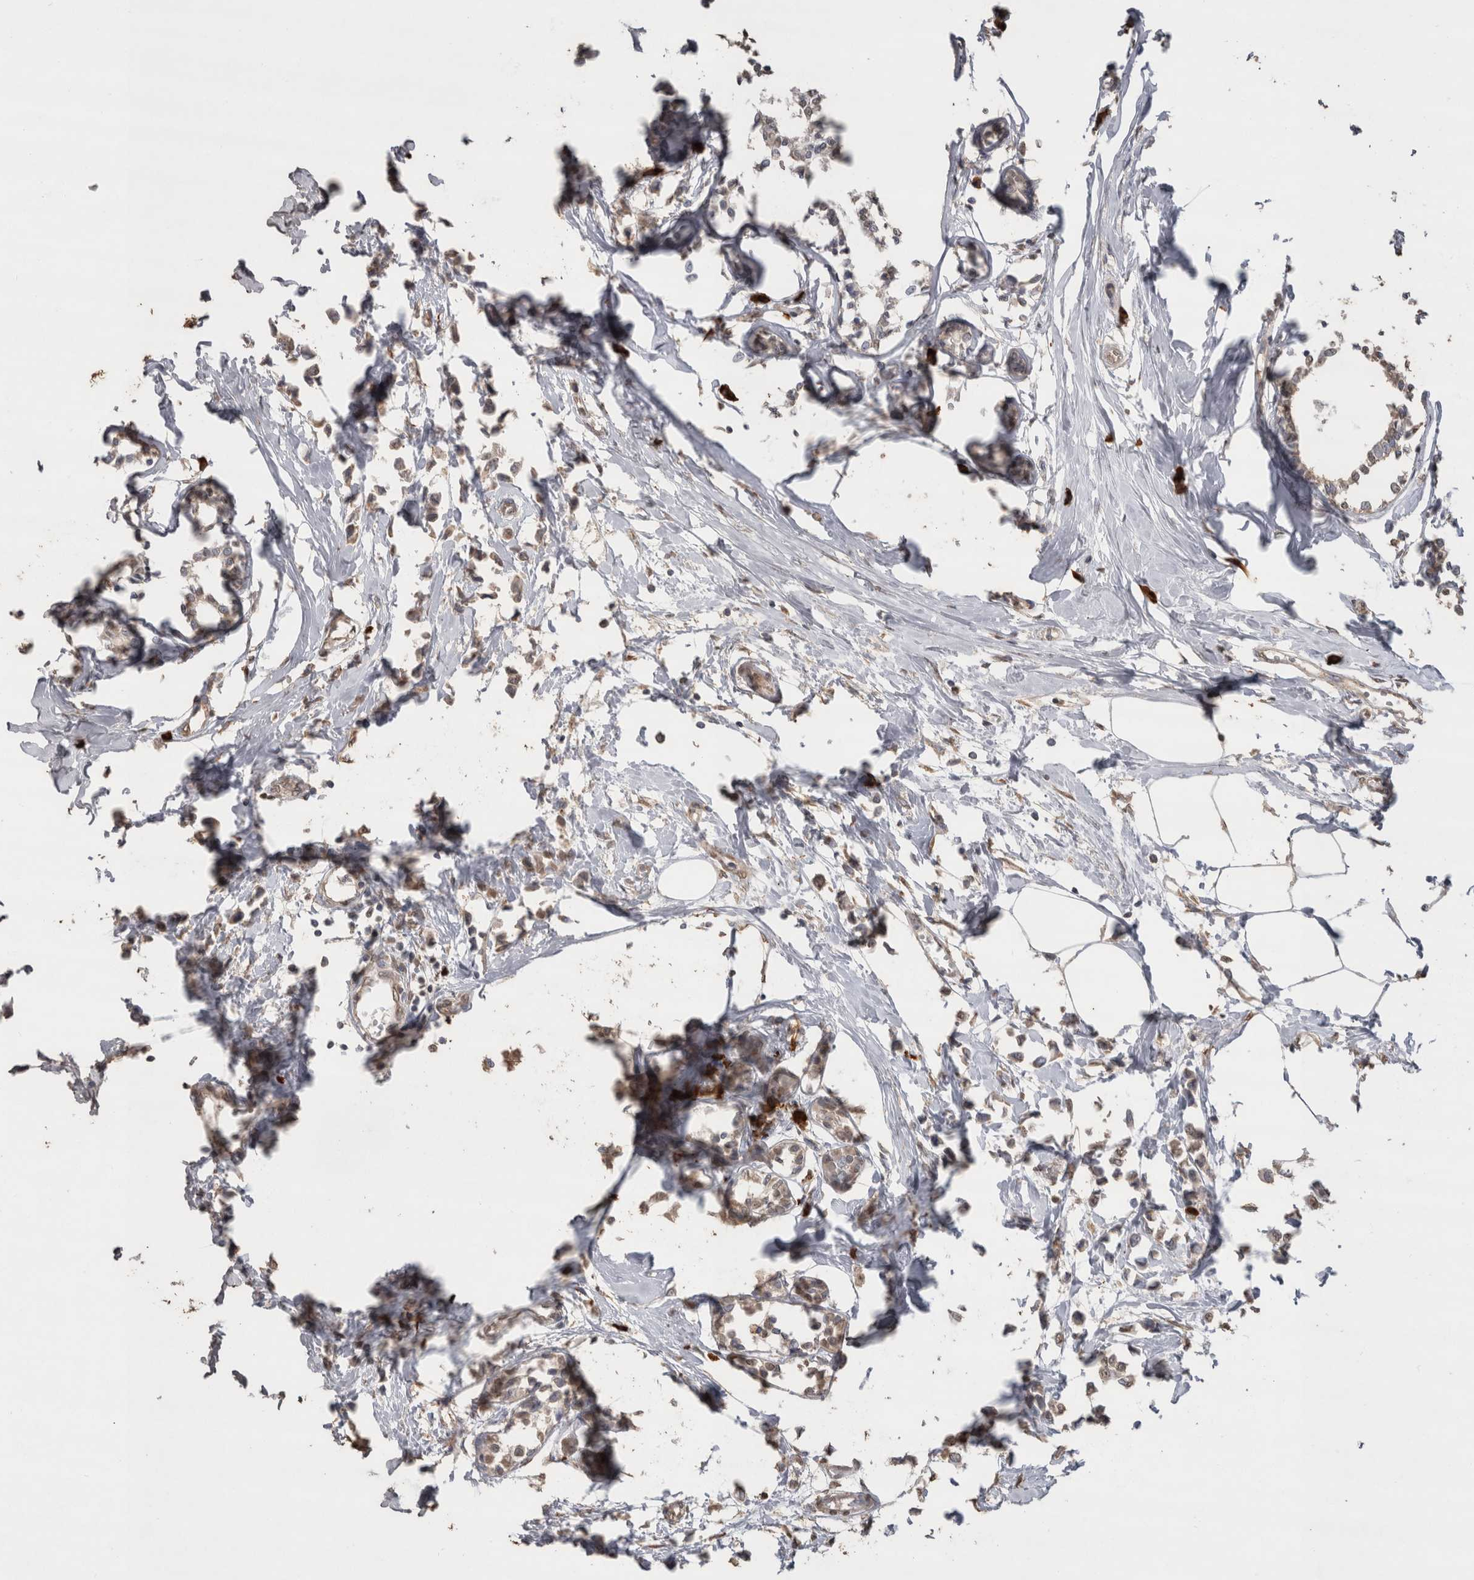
{"staining": {"intensity": "weak", "quantity": ">75%", "location": "cytoplasmic/membranous,nuclear"}, "tissue": "breast cancer", "cell_type": "Tumor cells", "image_type": "cancer", "snomed": [{"axis": "morphology", "description": "Lobular carcinoma"}, {"axis": "topography", "description": "Breast"}], "caption": "Weak cytoplasmic/membranous and nuclear protein staining is seen in about >75% of tumor cells in breast lobular carcinoma.", "gene": "CRELD2", "patient": {"sex": "female", "age": 51}}